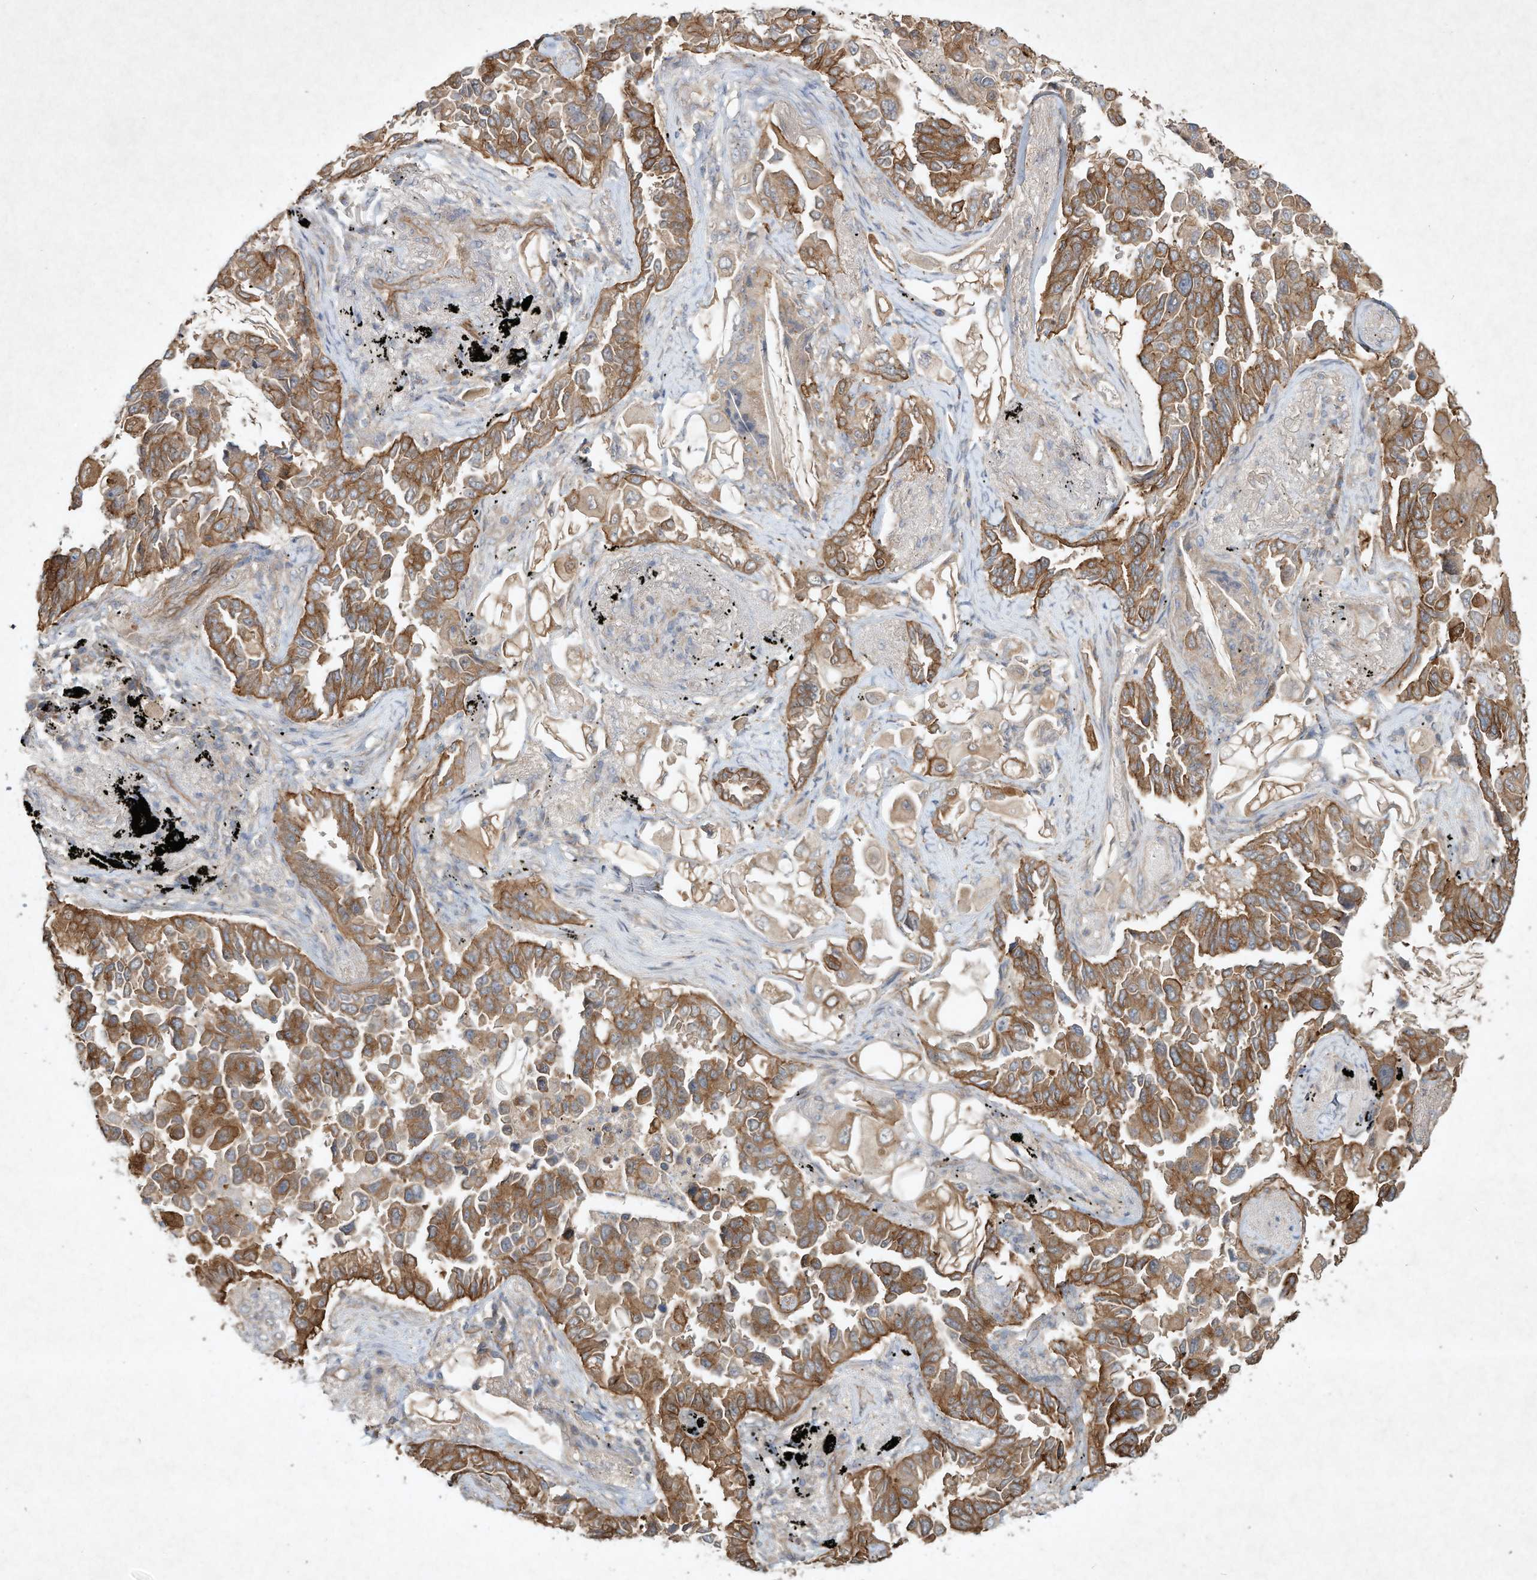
{"staining": {"intensity": "moderate", "quantity": ">75%", "location": "cytoplasmic/membranous"}, "tissue": "lung cancer", "cell_type": "Tumor cells", "image_type": "cancer", "snomed": [{"axis": "morphology", "description": "Adenocarcinoma, NOS"}, {"axis": "topography", "description": "Lung"}], "caption": "Tumor cells display moderate cytoplasmic/membranous positivity in approximately >75% of cells in lung cancer.", "gene": "HTR5A", "patient": {"sex": "female", "age": 67}}